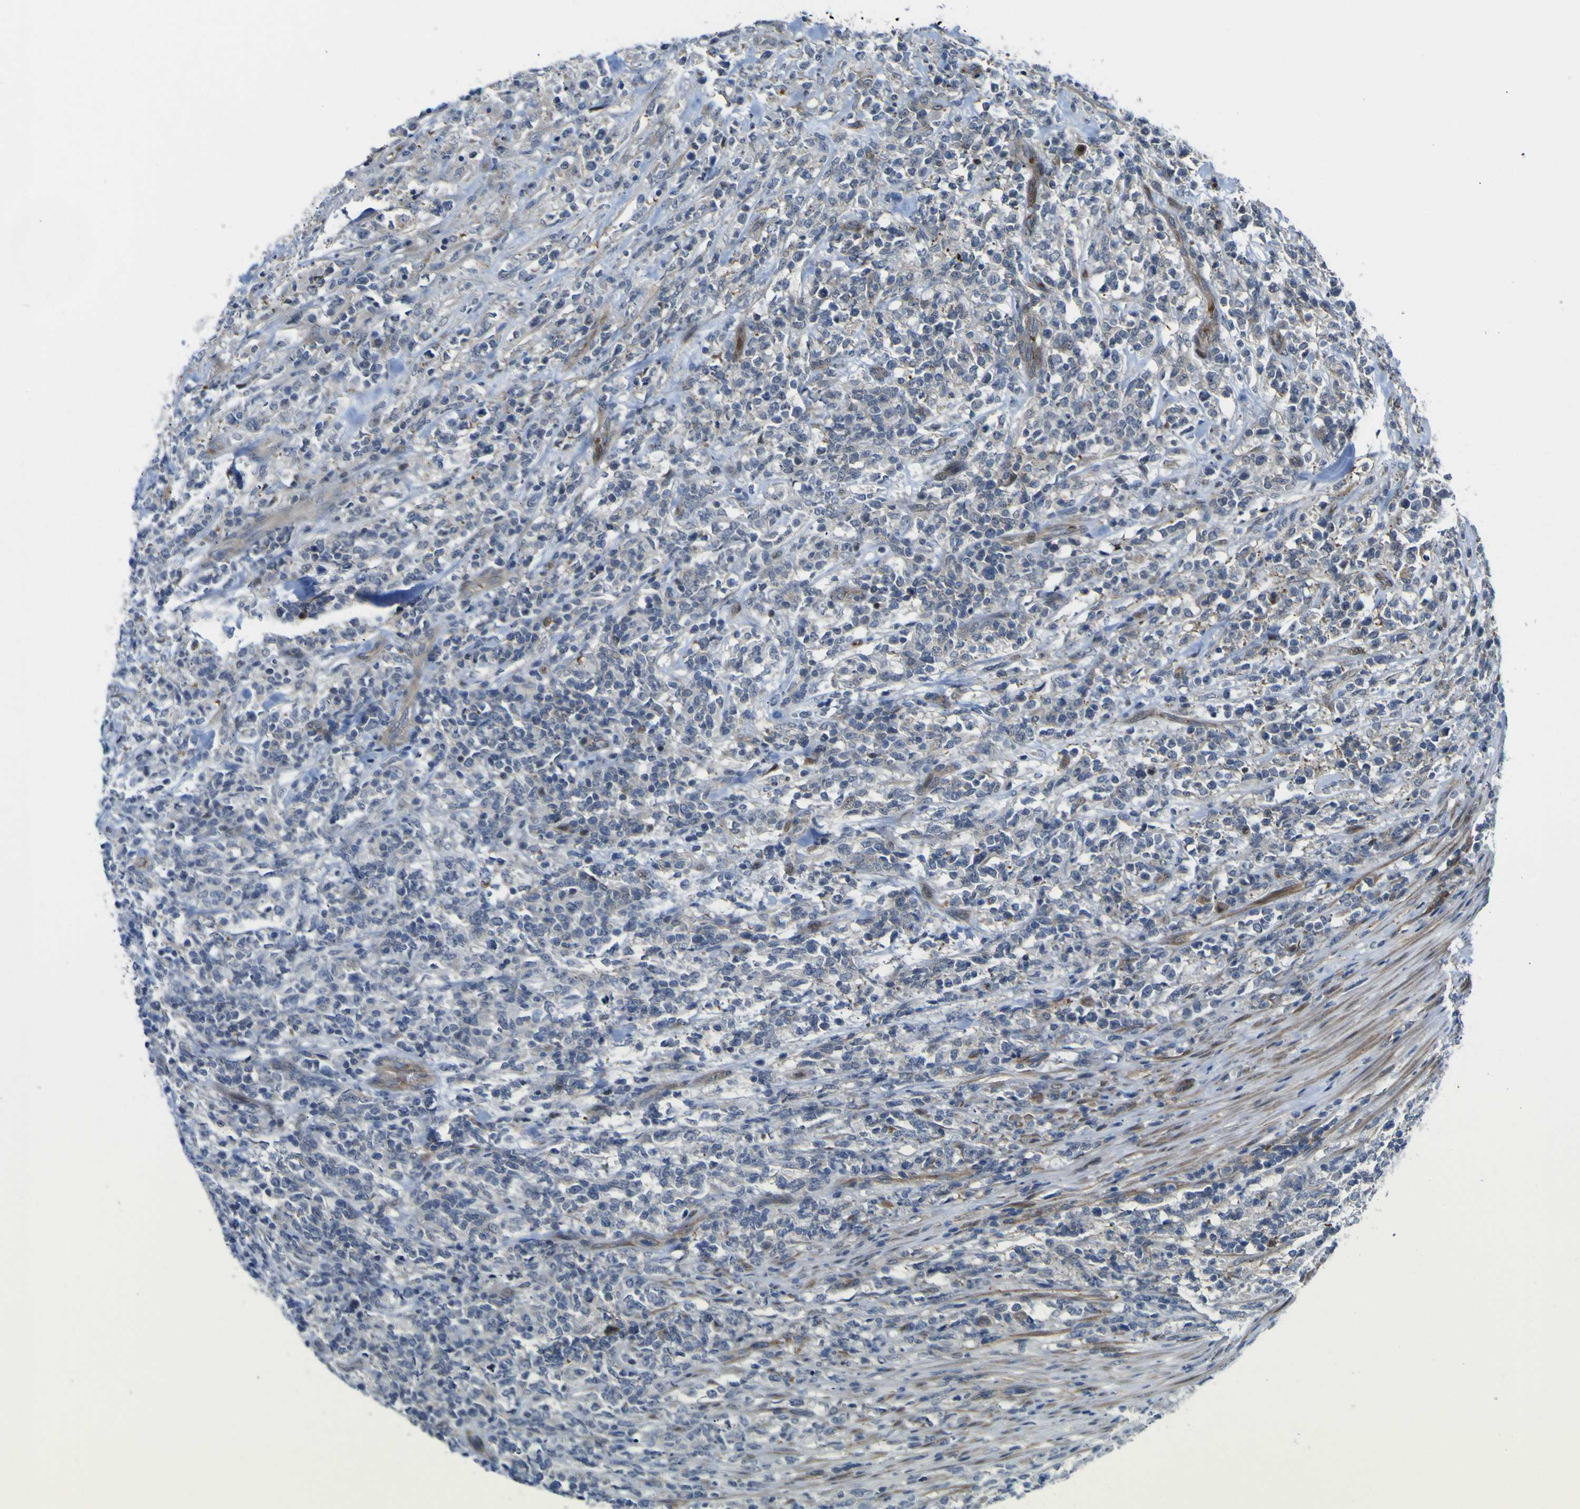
{"staining": {"intensity": "weak", "quantity": "<25%", "location": "cytoplasmic/membranous"}, "tissue": "lymphoma", "cell_type": "Tumor cells", "image_type": "cancer", "snomed": [{"axis": "morphology", "description": "Malignant lymphoma, non-Hodgkin's type, High grade"}, {"axis": "topography", "description": "Soft tissue"}], "caption": "A high-resolution micrograph shows immunohistochemistry staining of high-grade malignant lymphoma, non-Hodgkin's type, which exhibits no significant positivity in tumor cells. Nuclei are stained in blue.", "gene": "KDM7A", "patient": {"sex": "male", "age": 18}}